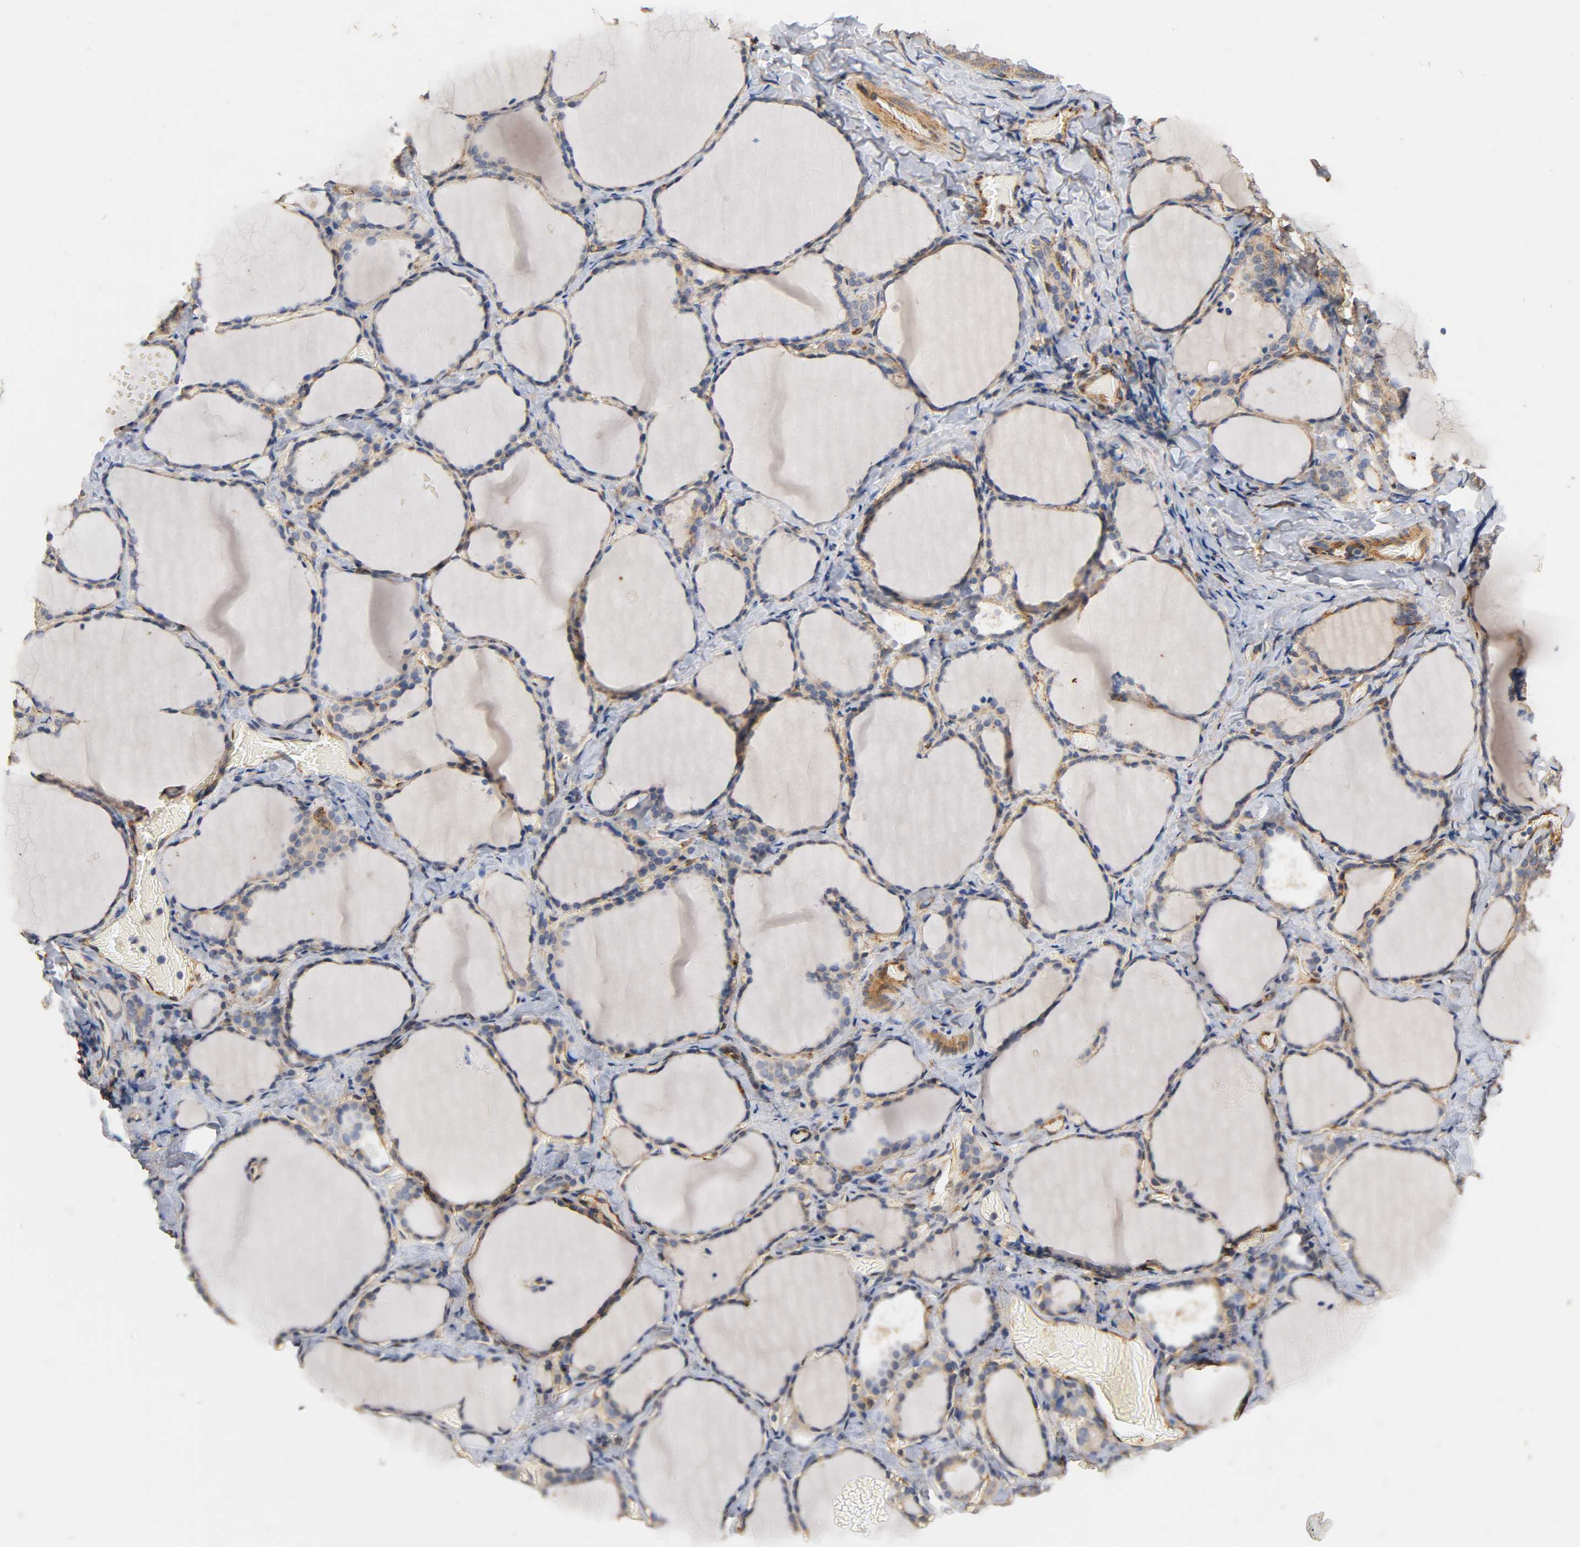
{"staining": {"intensity": "strong", "quantity": "25%-75%", "location": "cytoplasmic/membranous"}, "tissue": "thyroid gland", "cell_type": "Glandular cells", "image_type": "normal", "snomed": [{"axis": "morphology", "description": "Normal tissue, NOS"}, {"axis": "morphology", "description": "Papillary adenocarcinoma, NOS"}, {"axis": "topography", "description": "Thyroid gland"}], "caption": "Immunohistochemical staining of benign human thyroid gland shows 25%-75% levels of strong cytoplasmic/membranous protein staining in about 25%-75% of glandular cells. The staining was performed using DAB (3,3'-diaminobenzidine), with brown indicating positive protein expression. Nuclei are stained blue with hematoxylin.", "gene": "IFITM2", "patient": {"sex": "female", "age": 30}}